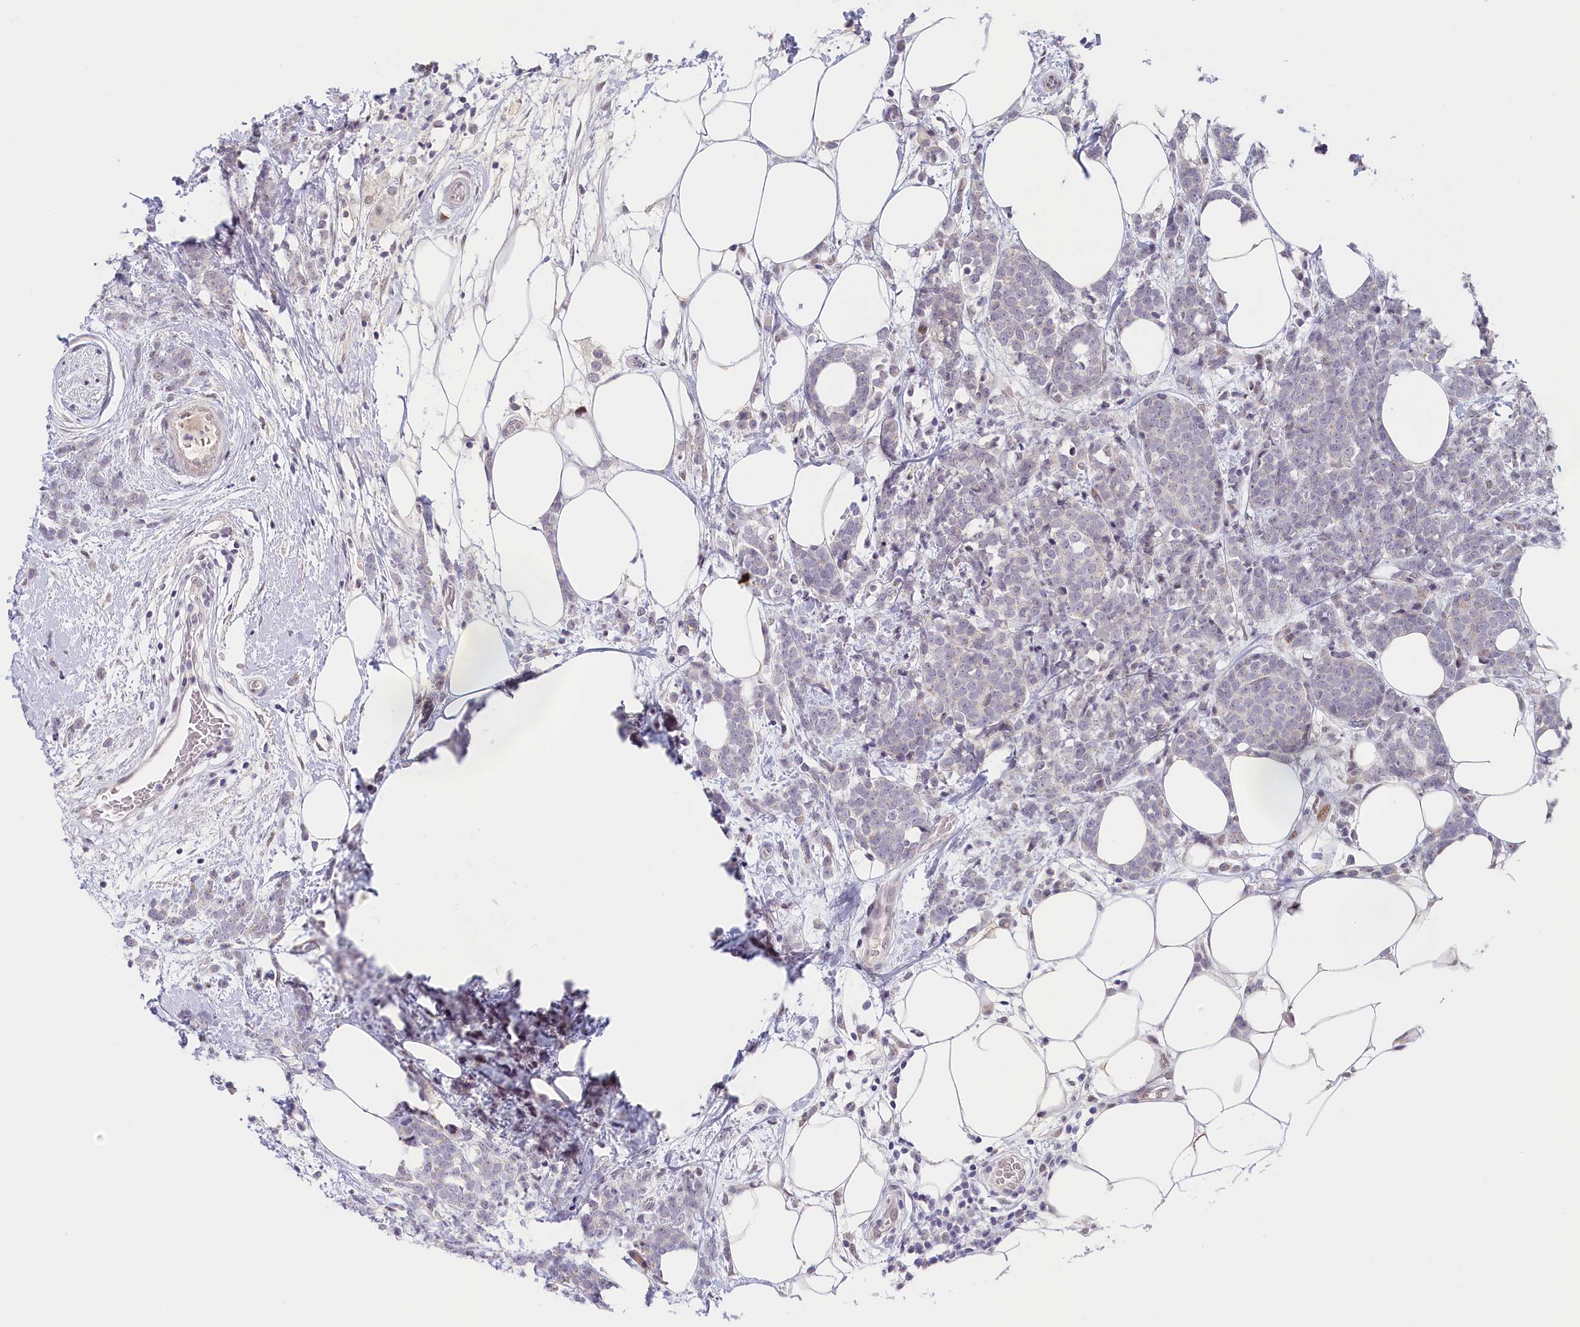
{"staining": {"intensity": "negative", "quantity": "none", "location": "none"}, "tissue": "breast cancer", "cell_type": "Tumor cells", "image_type": "cancer", "snomed": [{"axis": "morphology", "description": "Lobular carcinoma"}, {"axis": "topography", "description": "Breast"}], "caption": "This is an immunohistochemistry histopathology image of breast cancer (lobular carcinoma). There is no staining in tumor cells.", "gene": "SEC31B", "patient": {"sex": "female", "age": 58}}